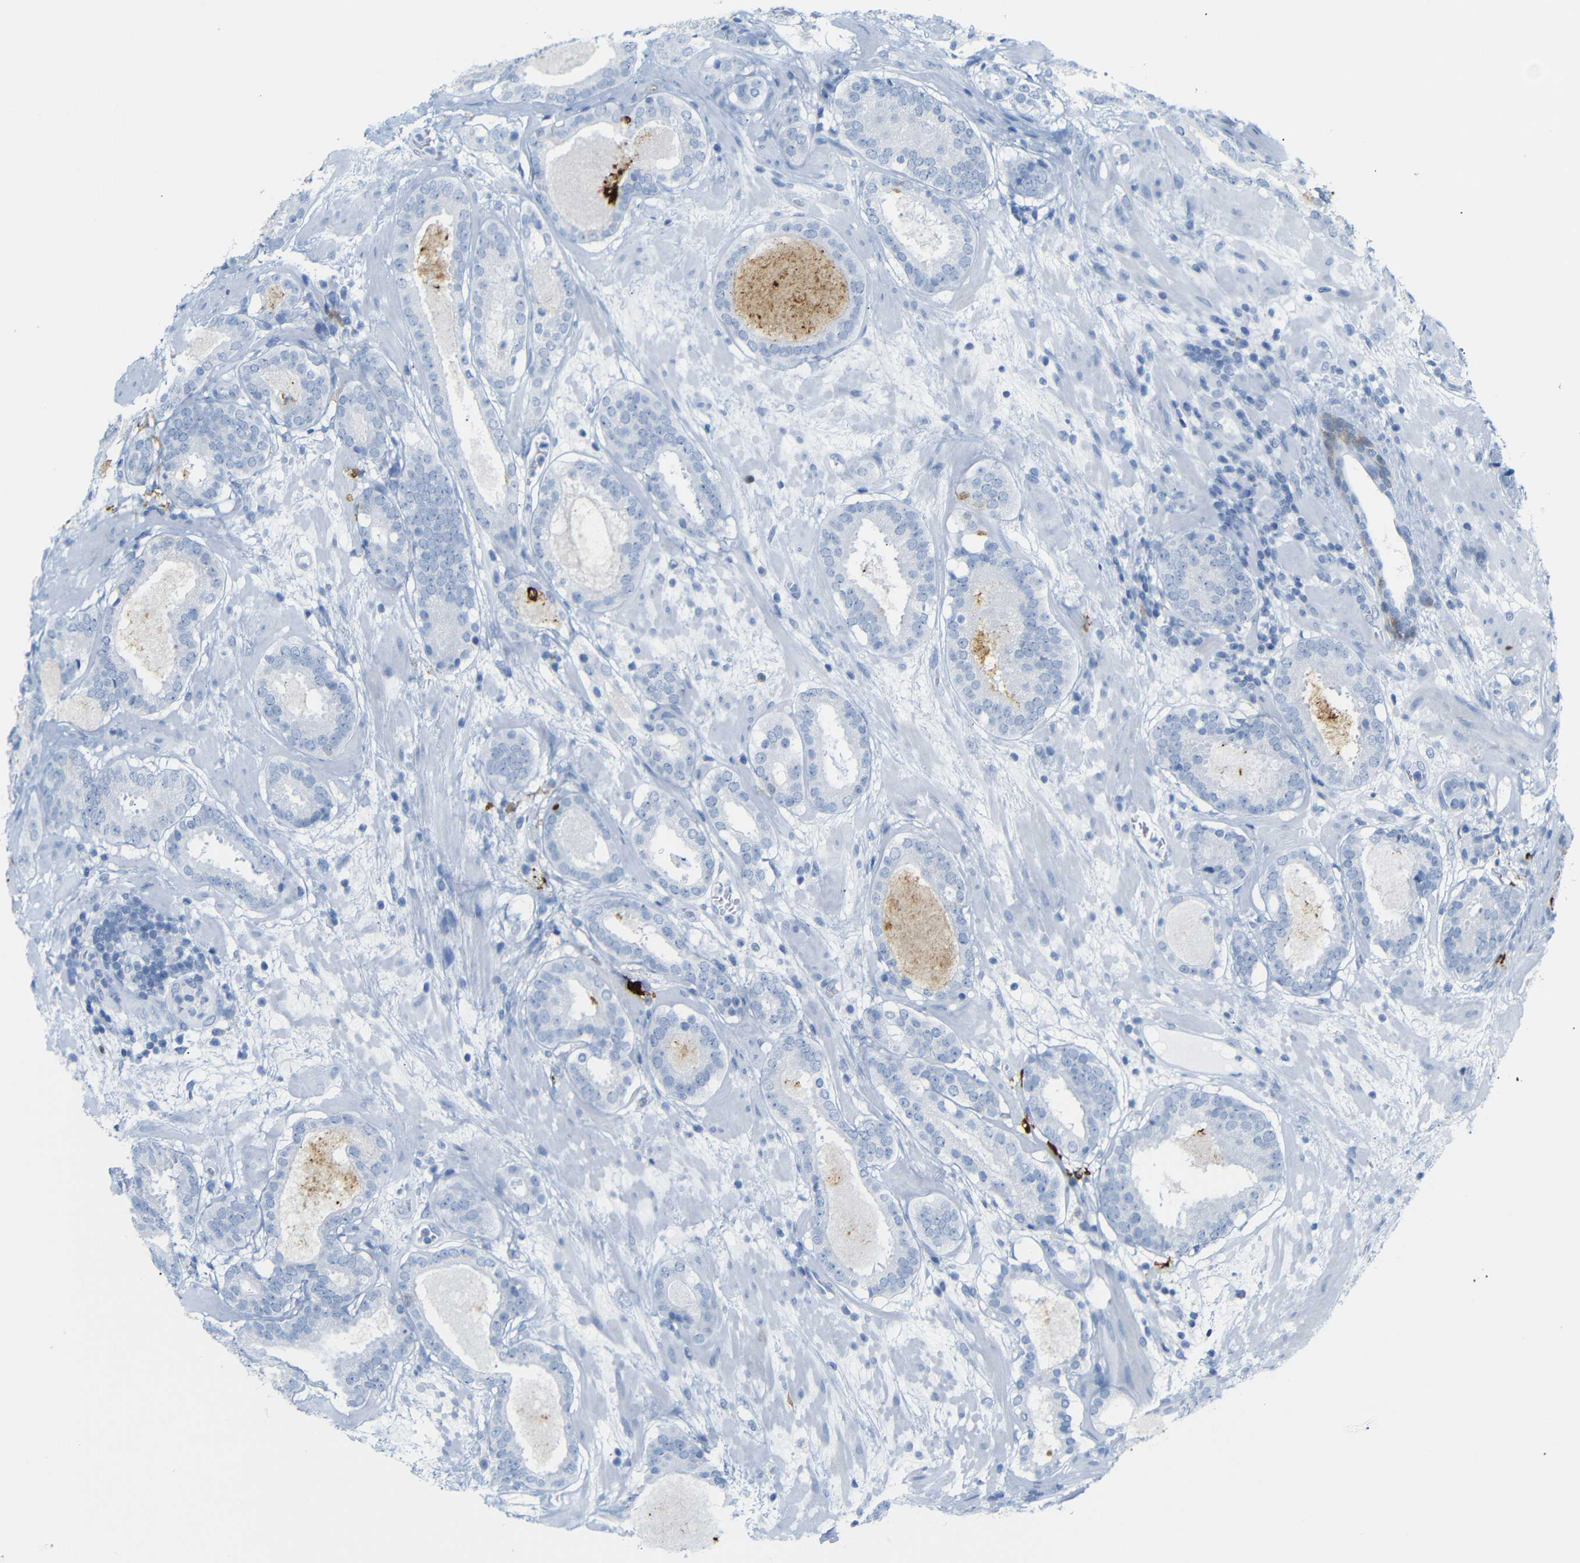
{"staining": {"intensity": "strong", "quantity": "<25%", "location": "cytoplasmic/membranous"}, "tissue": "prostate cancer", "cell_type": "Tumor cells", "image_type": "cancer", "snomed": [{"axis": "morphology", "description": "Adenocarcinoma, Low grade"}, {"axis": "topography", "description": "Prostate"}], "caption": "The micrograph shows staining of adenocarcinoma (low-grade) (prostate), revealing strong cytoplasmic/membranous protein expression (brown color) within tumor cells.", "gene": "MT1A", "patient": {"sex": "male", "age": 69}}